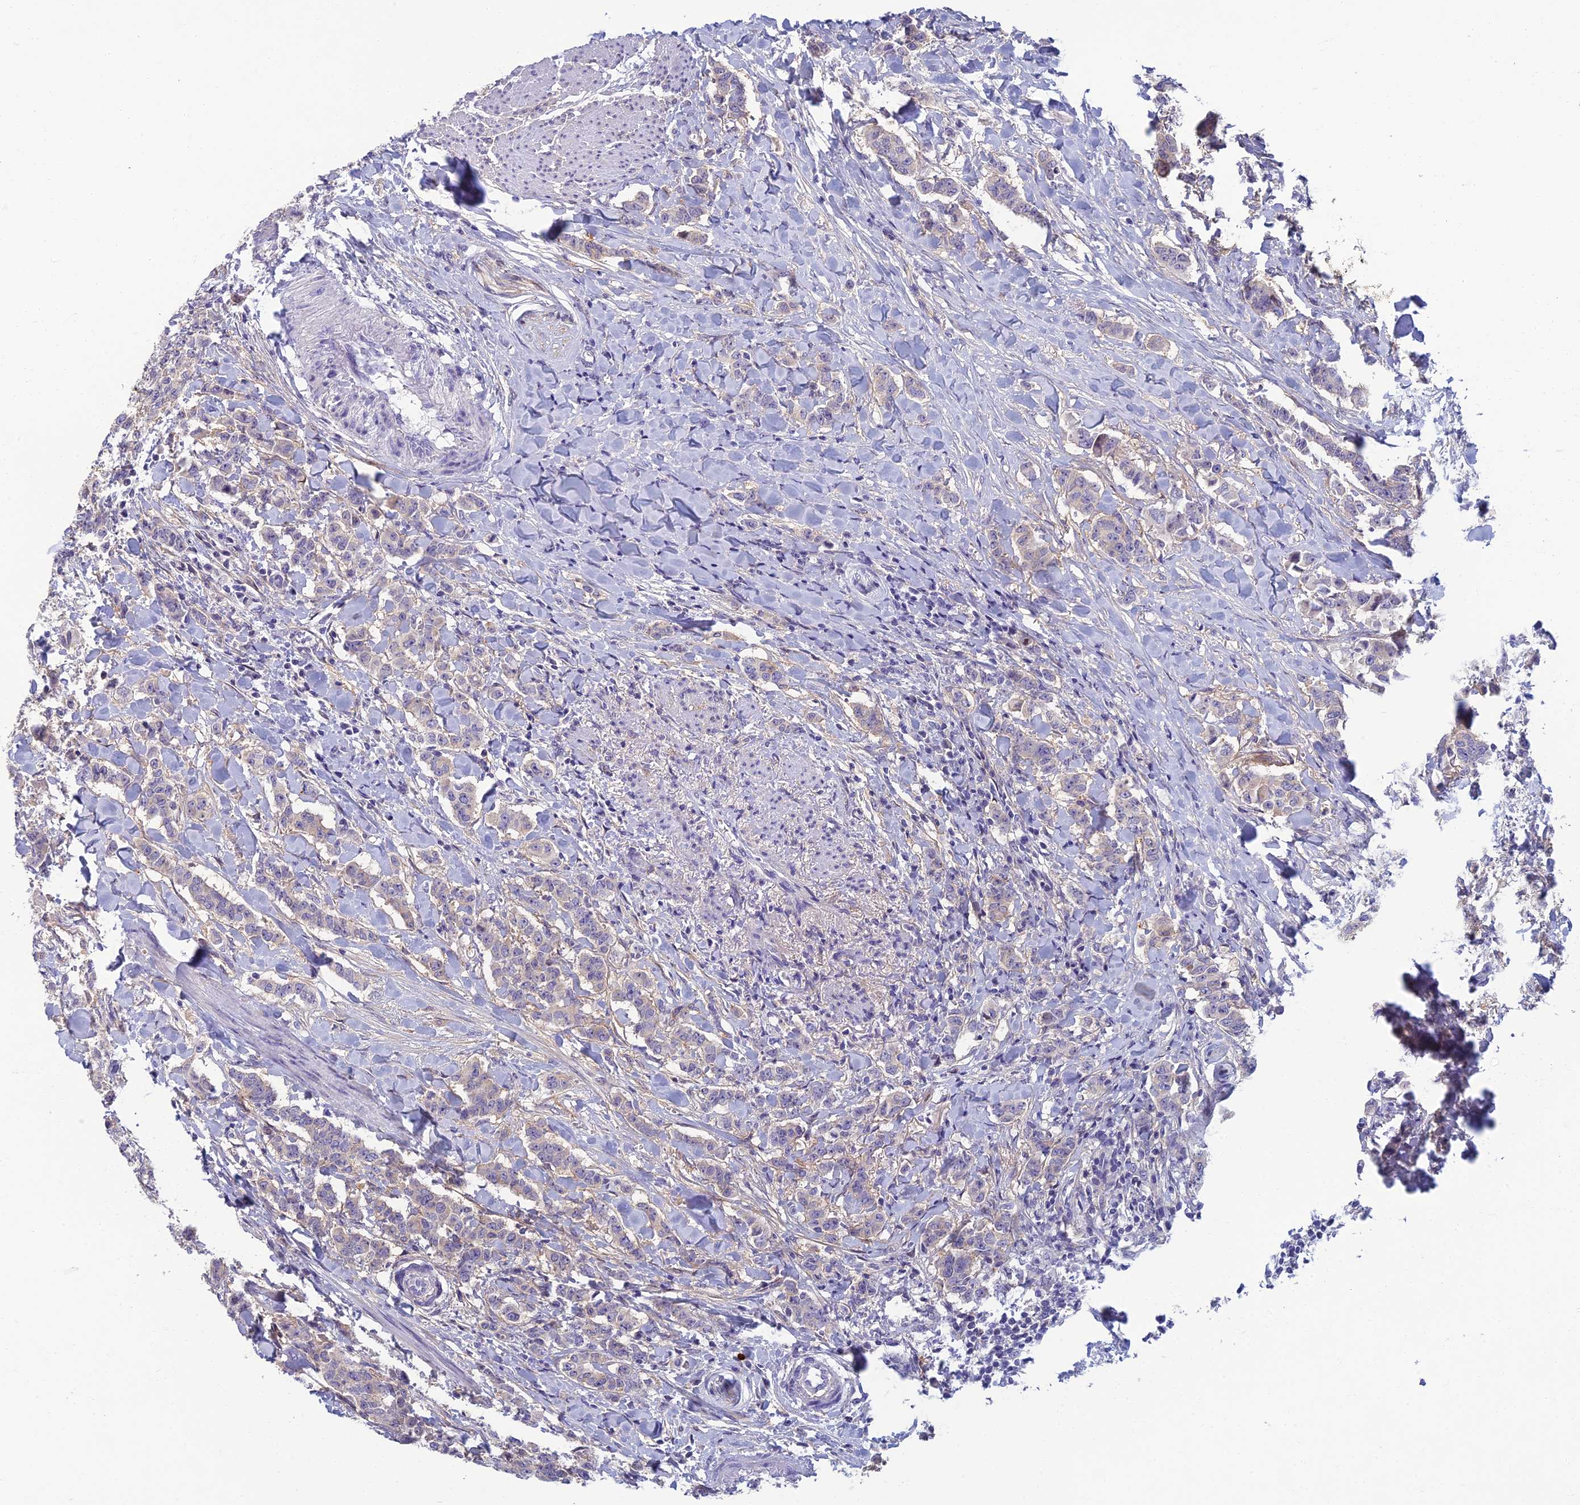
{"staining": {"intensity": "negative", "quantity": "none", "location": "none"}, "tissue": "breast cancer", "cell_type": "Tumor cells", "image_type": "cancer", "snomed": [{"axis": "morphology", "description": "Duct carcinoma"}, {"axis": "topography", "description": "Breast"}], "caption": "There is no significant positivity in tumor cells of breast infiltrating ductal carcinoma.", "gene": "NEURL1", "patient": {"sex": "female", "age": 40}}